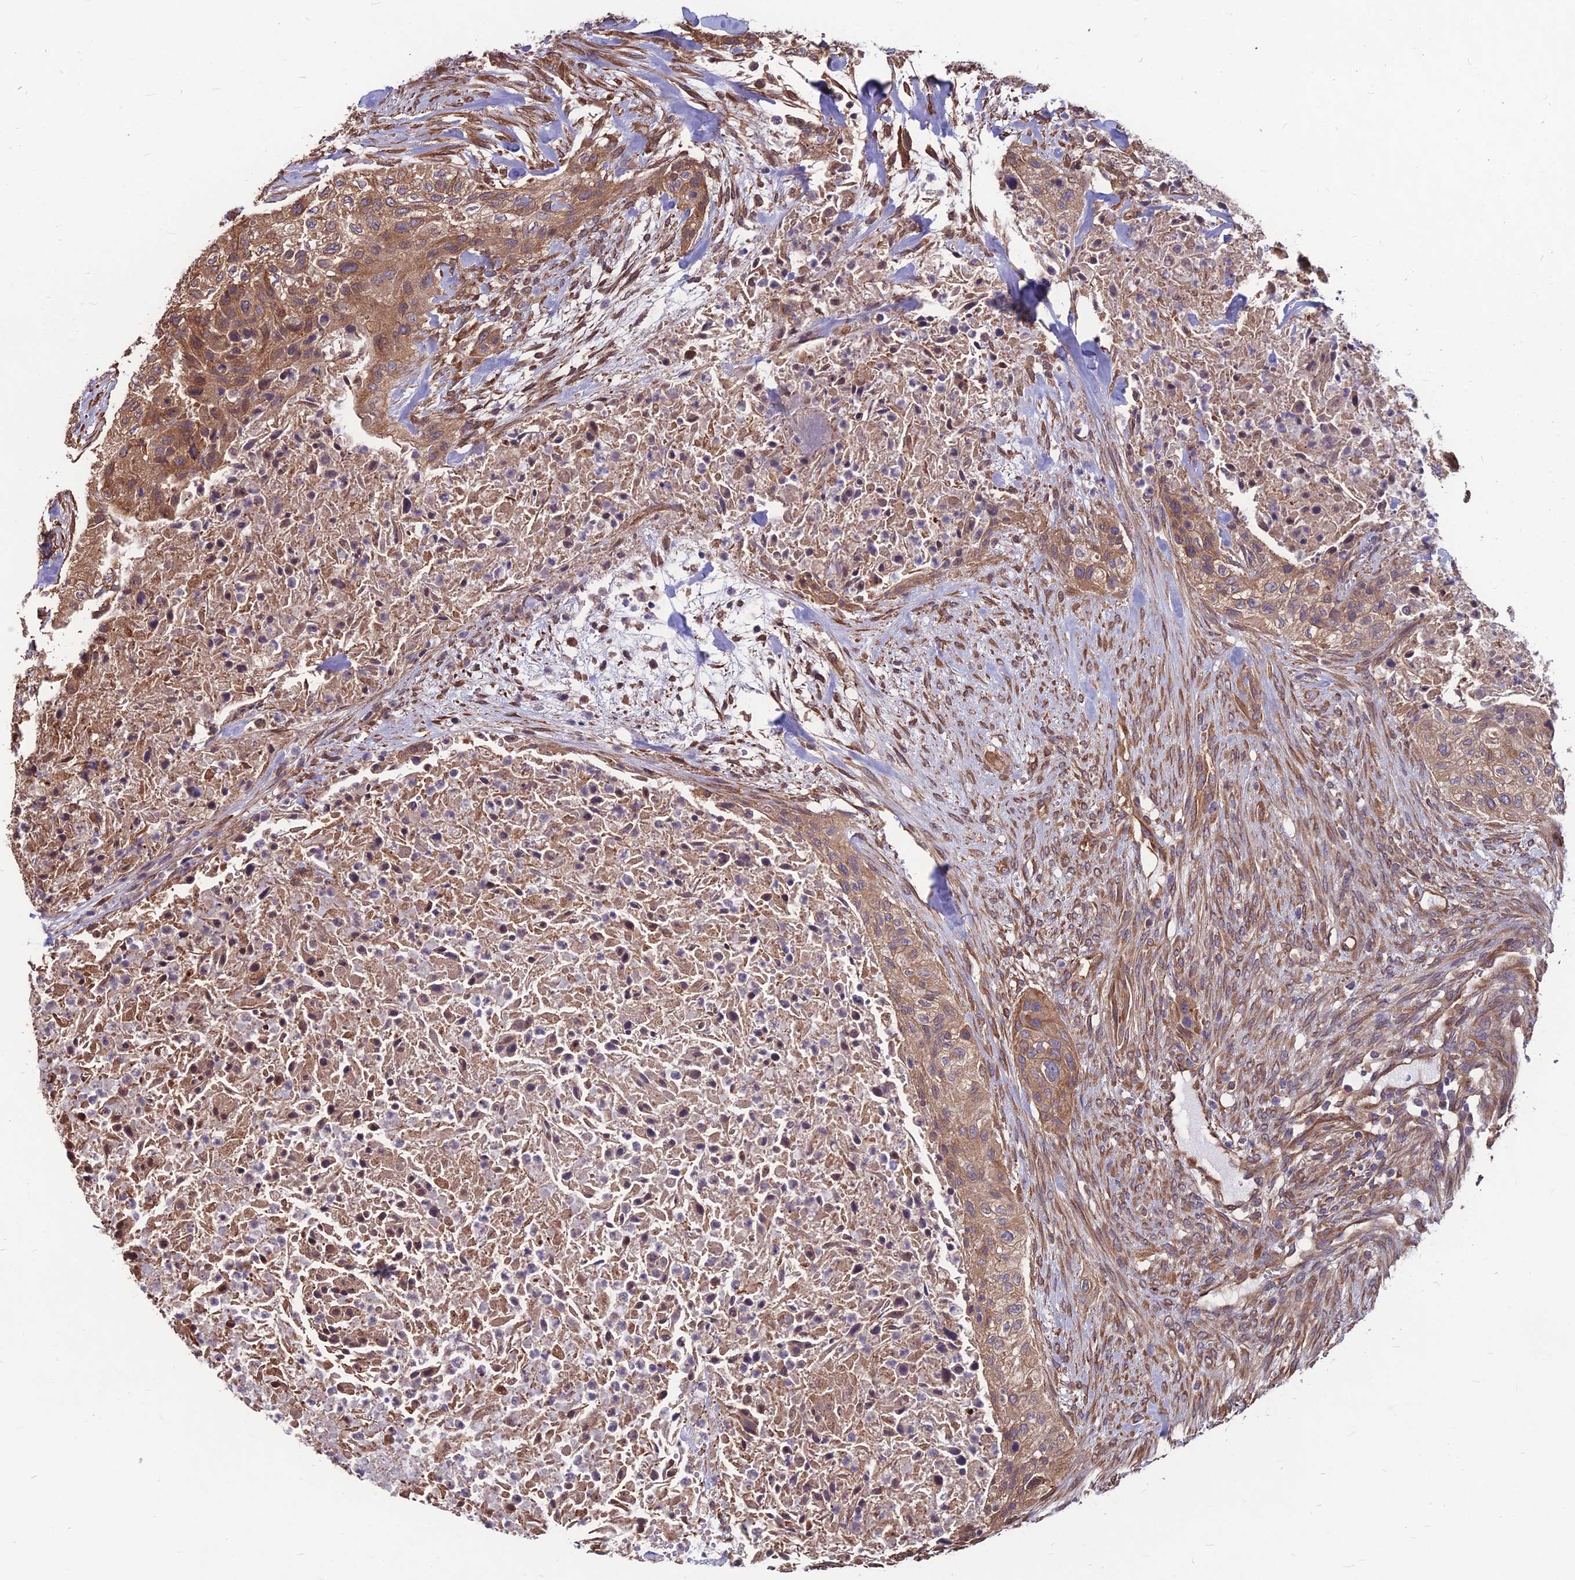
{"staining": {"intensity": "moderate", "quantity": ">75%", "location": "cytoplasmic/membranous"}, "tissue": "urothelial cancer", "cell_type": "Tumor cells", "image_type": "cancer", "snomed": [{"axis": "morphology", "description": "Urothelial carcinoma, High grade"}, {"axis": "topography", "description": "Urinary bladder"}], "caption": "This is a photomicrograph of immunohistochemistry (IHC) staining of urothelial carcinoma (high-grade), which shows moderate expression in the cytoplasmic/membranous of tumor cells.", "gene": "LSM6", "patient": {"sex": "male", "age": 35}}